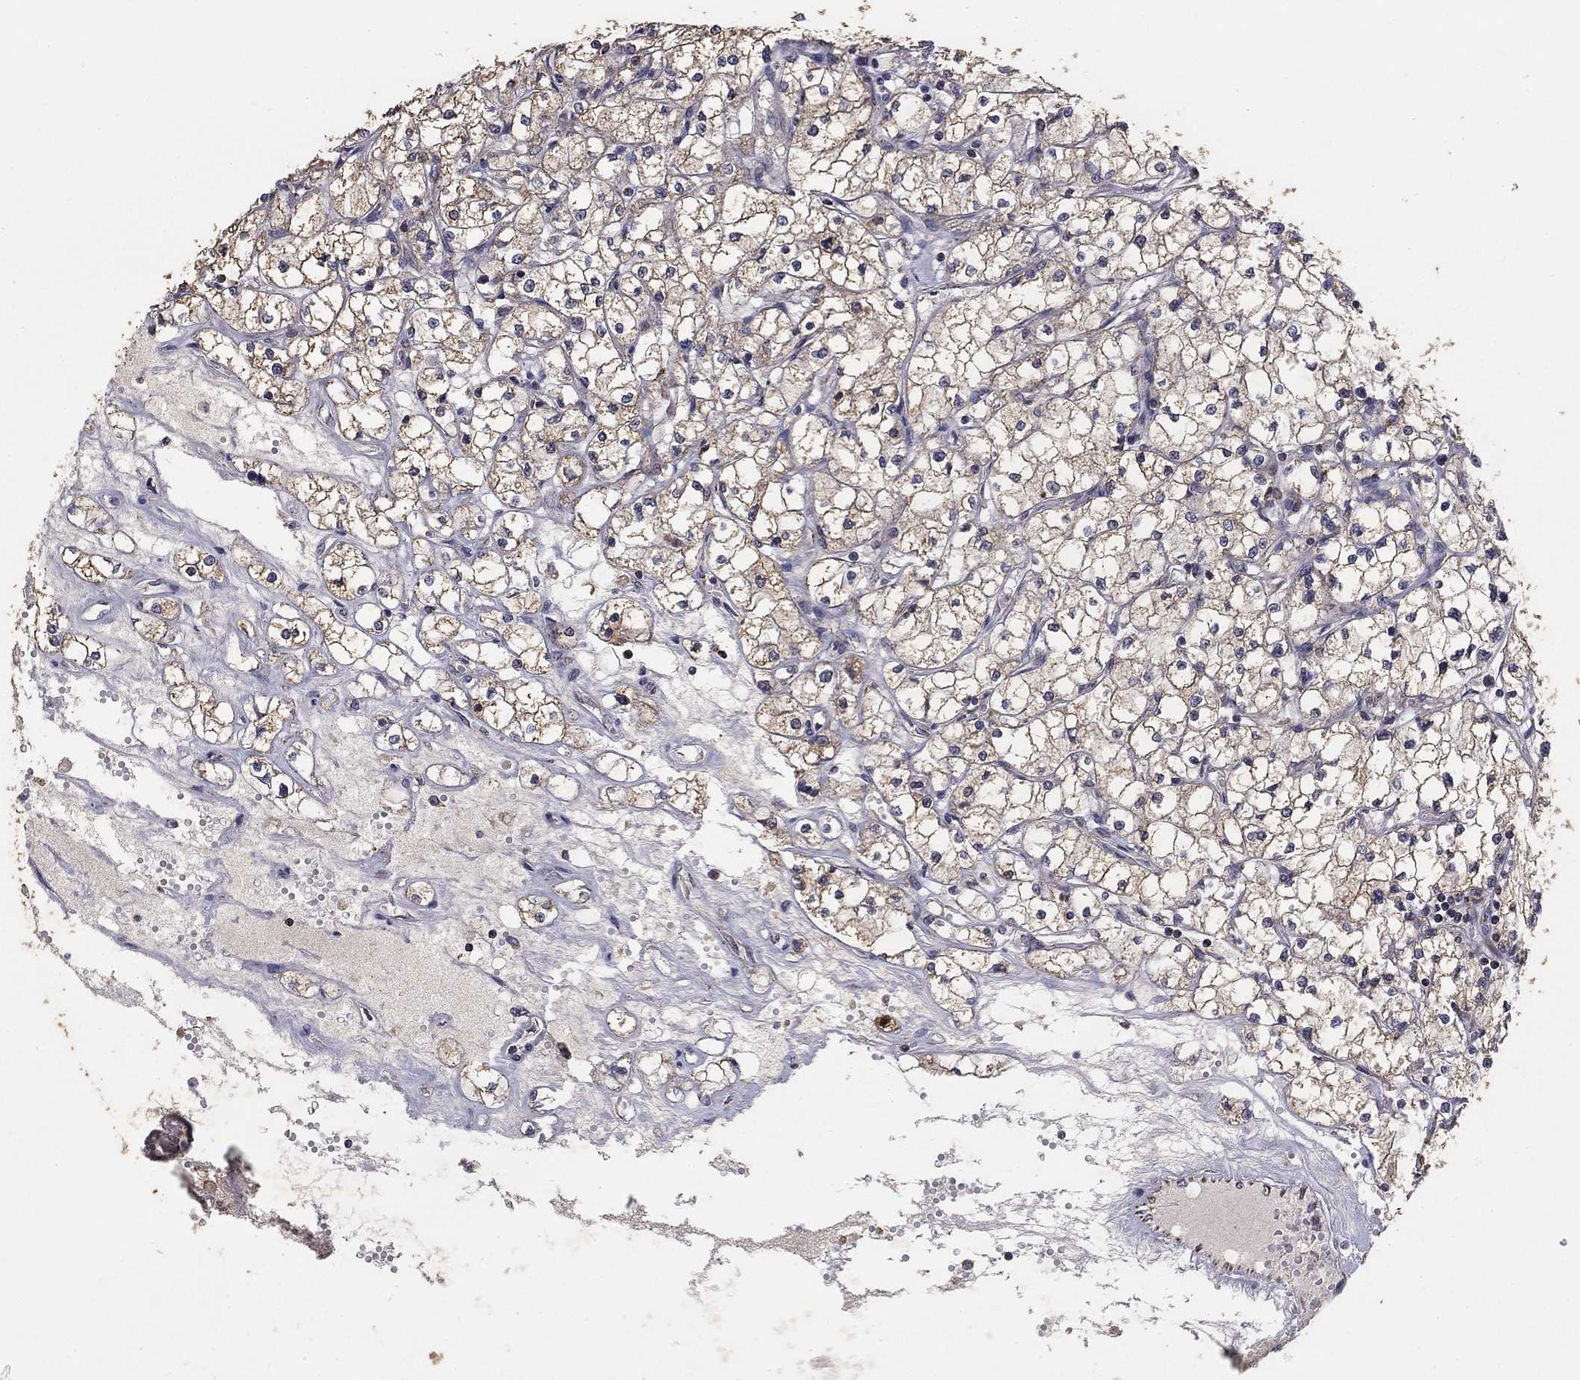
{"staining": {"intensity": "weak", "quantity": ">75%", "location": "cytoplasmic/membranous"}, "tissue": "renal cancer", "cell_type": "Tumor cells", "image_type": "cancer", "snomed": [{"axis": "morphology", "description": "Adenocarcinoma, NOS"}, {"axis": "topography", "description": "Kidney"}], "caption": "This histopathology image shows immunohistochemistry (IHC) staining of renal adenocarcinoma, with low weak cytoplasmic/membranous expression in about >75% of tumor cells.", "gene": "GPSM1", "patient": {"sex": "male", "age": 67}}